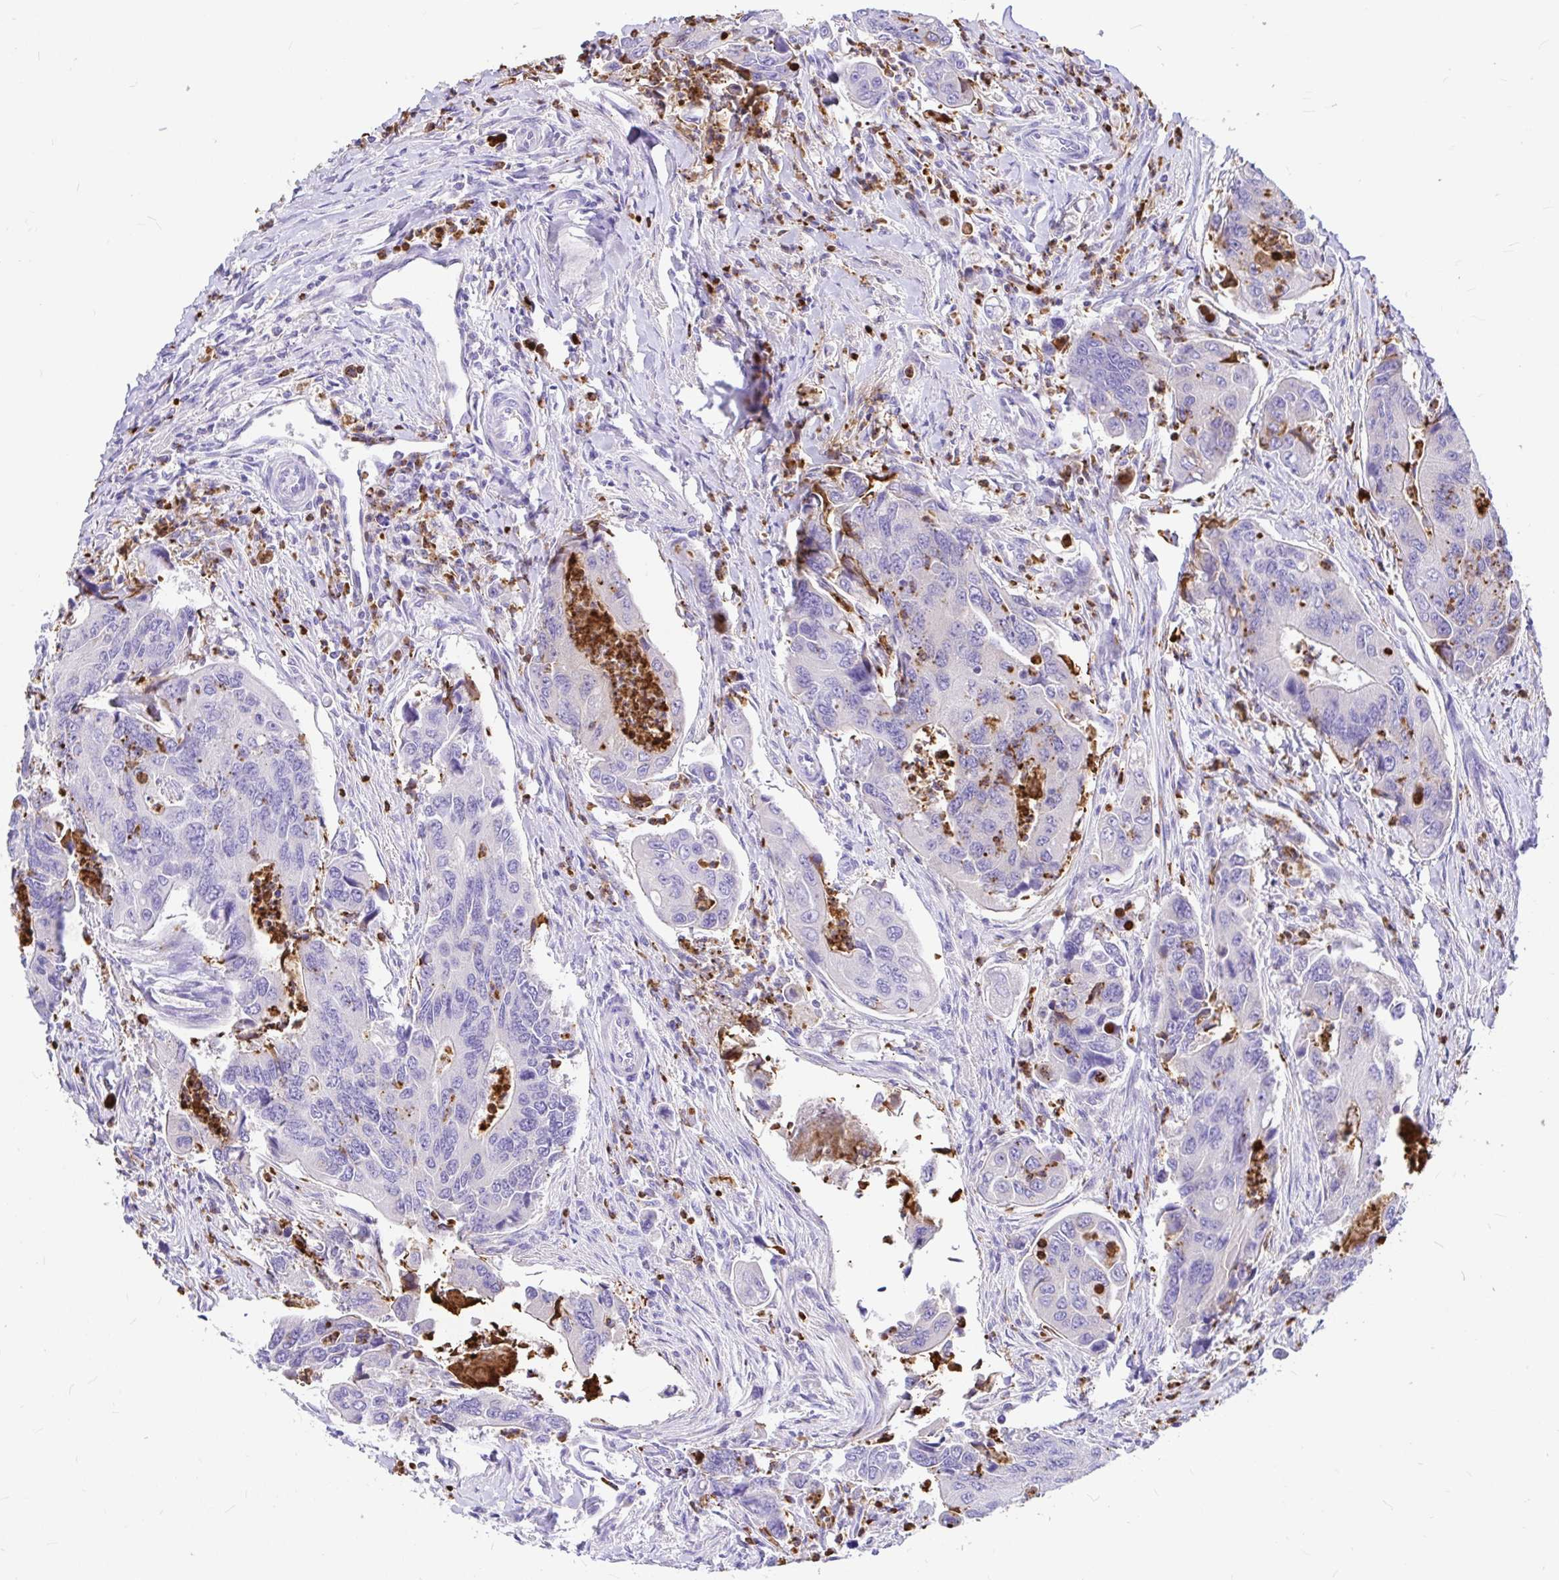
{"staining": {"intensity": "negative", "quantity": "none", "location": "none"}, "tissue": "colorectal cancer", "cell_type": "Tumor cells", "image_type": "cancer", "snomed": [{"axis": "morphology", "description": "Adenocarcinoma, NOS"}, {"axis": "topography", "description": "Colon"}], "caption": "Immunohistochemistry photomicrograph of neoplastic tissue: human colorectal cancer (adenocarcinoma) stained with DAB (3,3'-diaminobenzidine) reveals no significant protein positivity in tumor cells.", "gene": "CLEC1B", "patient": {"sex": "female", "age": 67}}